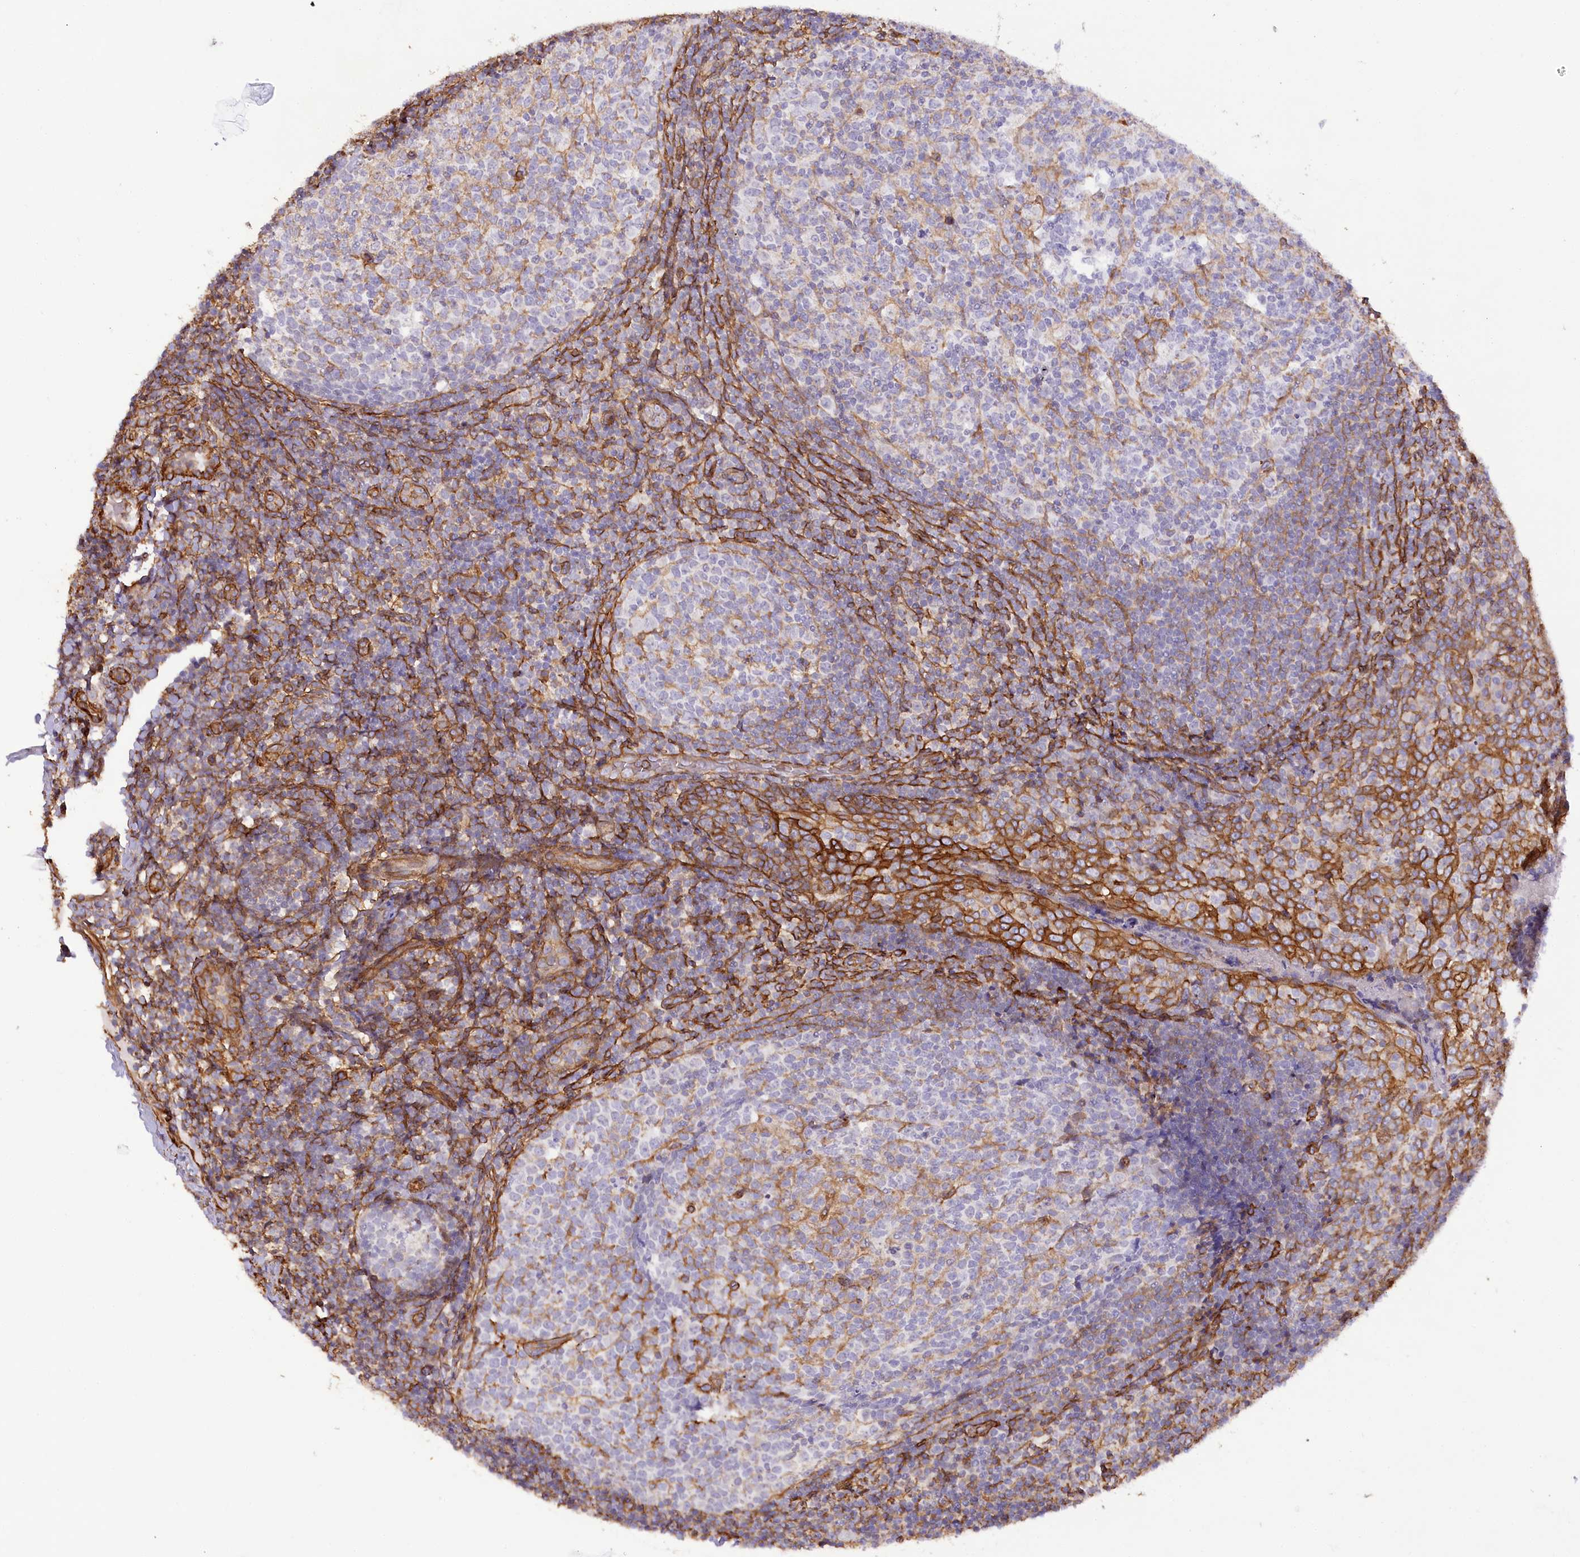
{"staining": {"intensity": "negative", "quantity": "none", "location": "none"}, "tissue": "tonsil", "cell_type": "Germinal center cells", "image_type": "normal", "snomed": [{"axis": "morphology", "description": "Normal tissue, NOS"}, {"axis": "topography", "description": "Tonsil"}], "caption": "High magnification brightfield microscopy of normal tonsil stained with DAB (brown) and counterstained with hematoxylin (blue): germinal center cells show no significant staining.", "gene": "SYNPO2", "patient": {"sex": "female", "age": 19}}